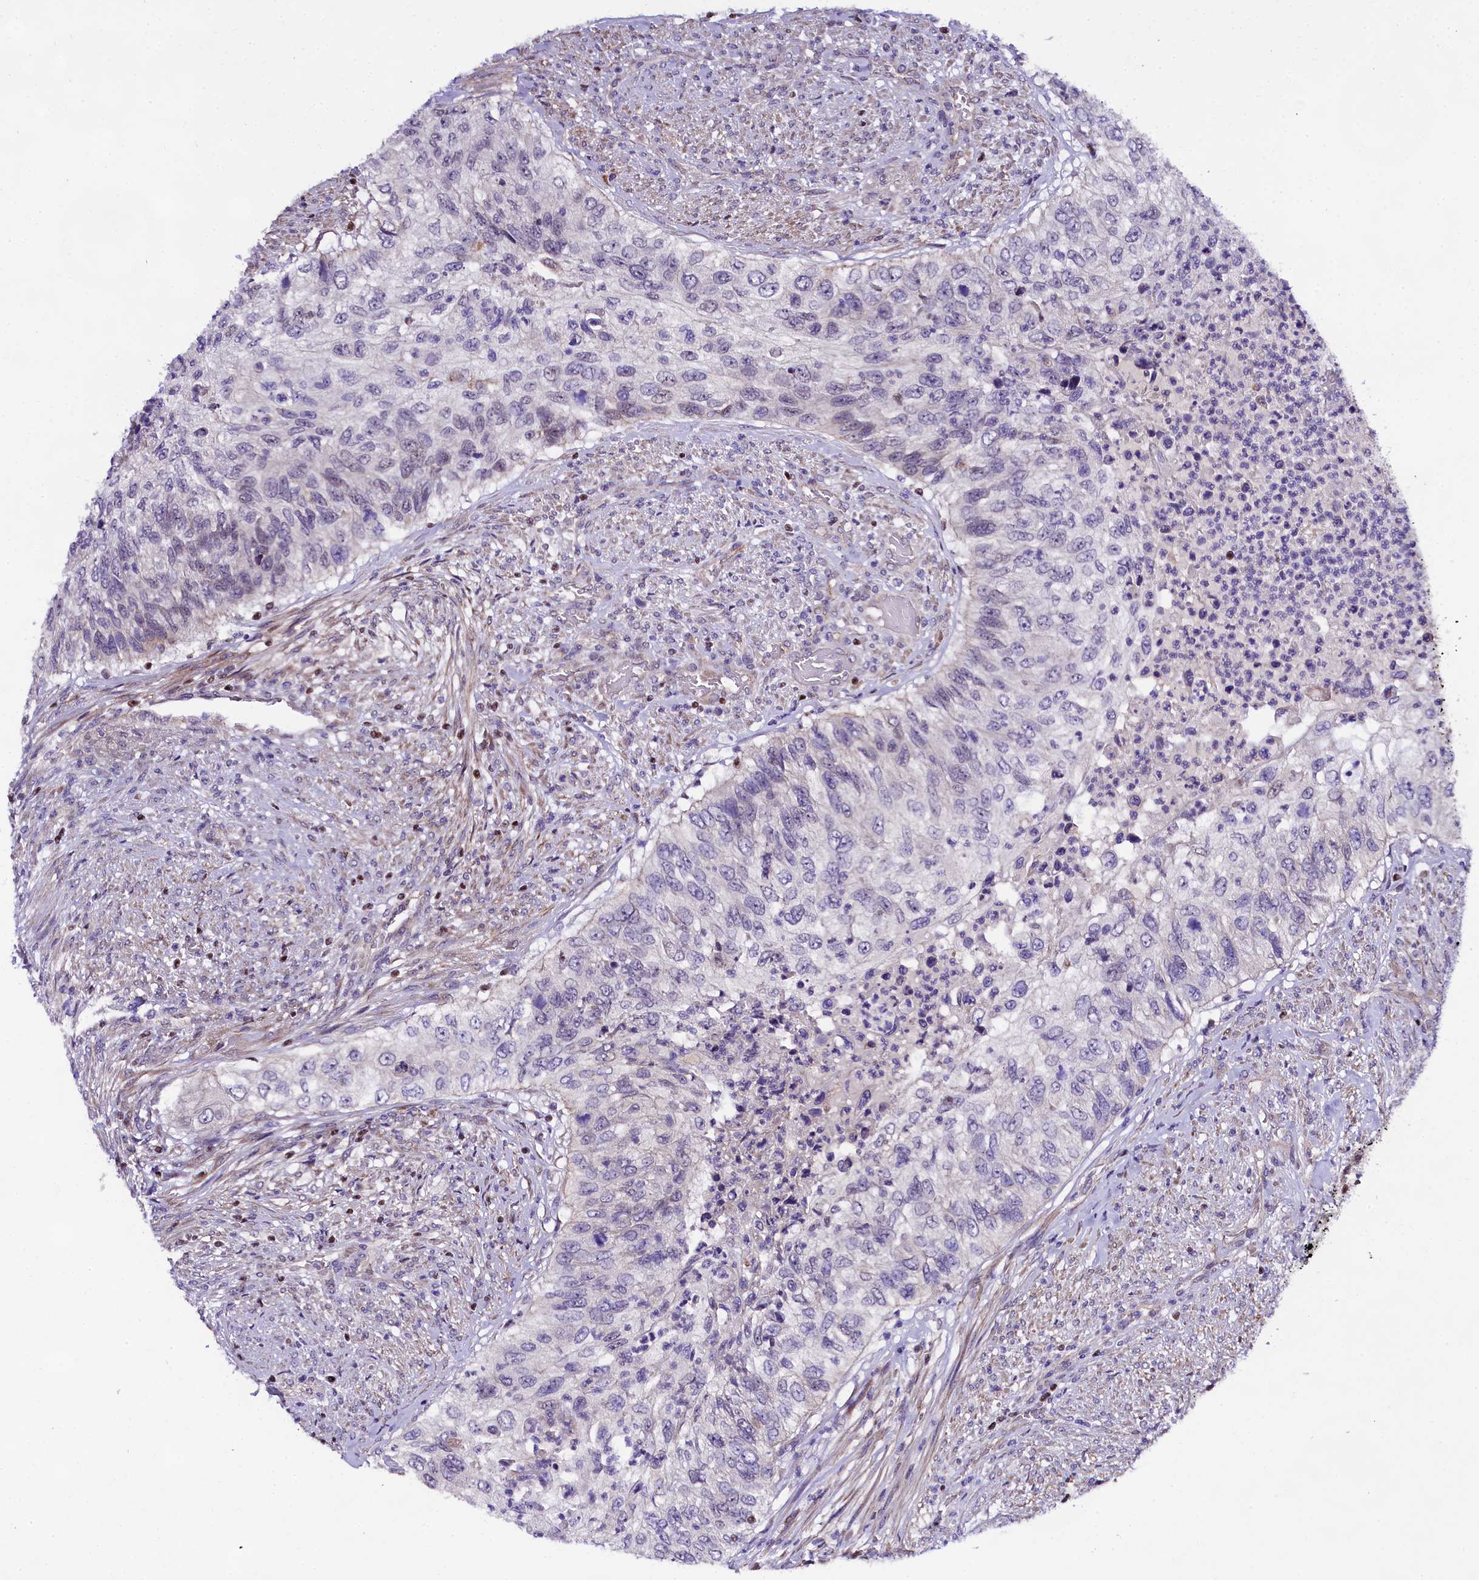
{"staining": {"intensity": "negative", "quantity": "none", "location": "none"}, "tissue": "urothelial cancer", "cell_type": "Tumor cells", "image_type": "cancer", "snomed": [{"axis": "morphology", "description": "Urothelial carcinoma, High grade"}, {"axis": "topography", "description": "Urinary bladder"}], "caption": "This image is of high-grade urothelial carcinoma stained with IHC to label a protein in brown with the nuclei are counter-stained blue. There is no staining in tumor cells.", "gene": "SP4", "patient": {"sex": "female", "age": 60}}